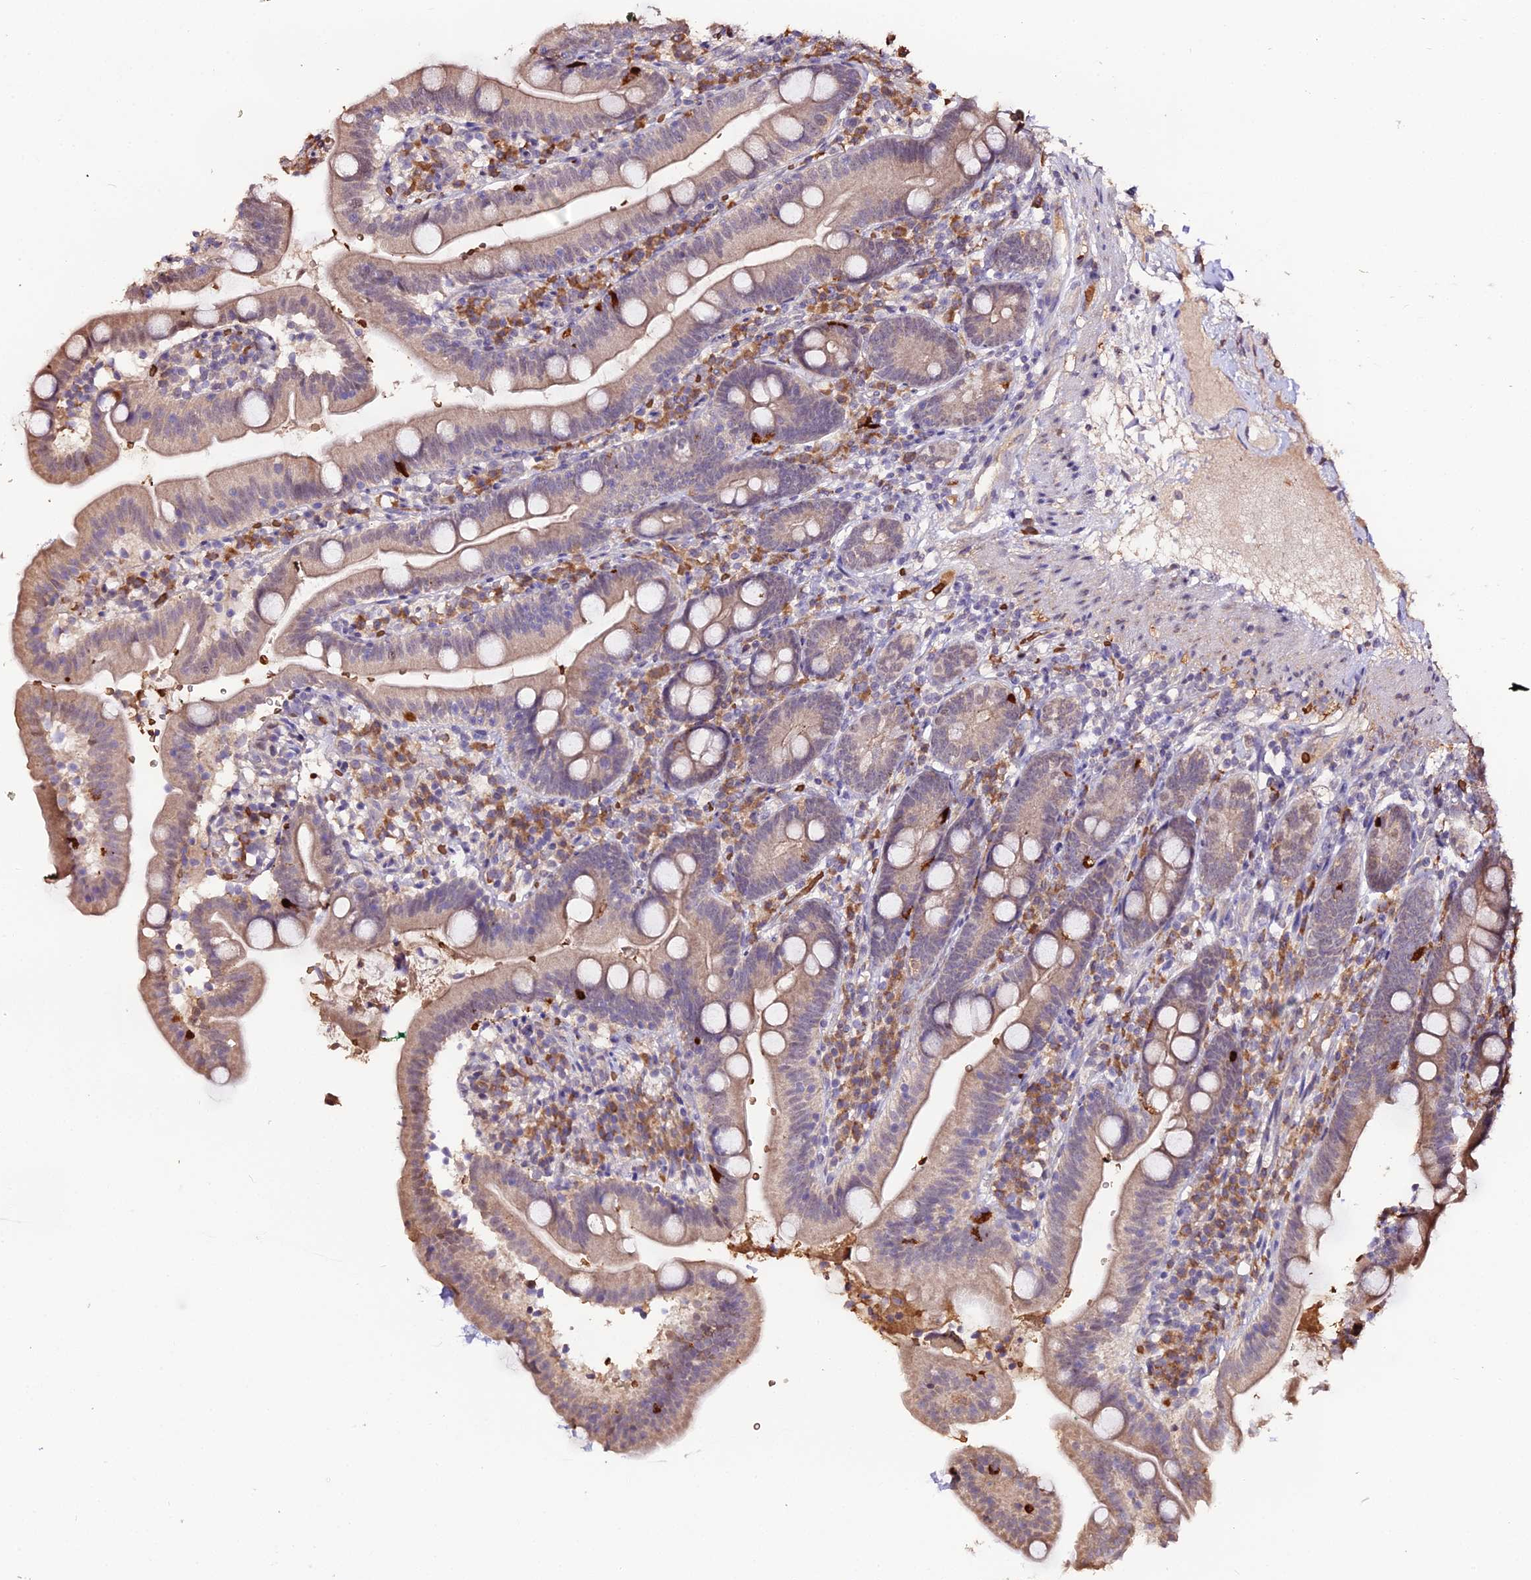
{"staining": {"intensity": "weak", "quantity": "25%-75%", "location": "cytoplasmic/membranous"}, "tissue": "duodenum", "cell_type": "Glandular cells", "image_type": "normal", "snomed": [{"axis": "morphology", "description": "Normal tissue, NOS"}, {"axis": "topography", "description": "Duodenum"}], "caption": "A brown stain shows weak cytoplasmic/membranous expression of a protein in glandular cells of unremarkable human duodenum.", "gene": "ZDBF2", "patient": {"sex": "female", "age": 67}}